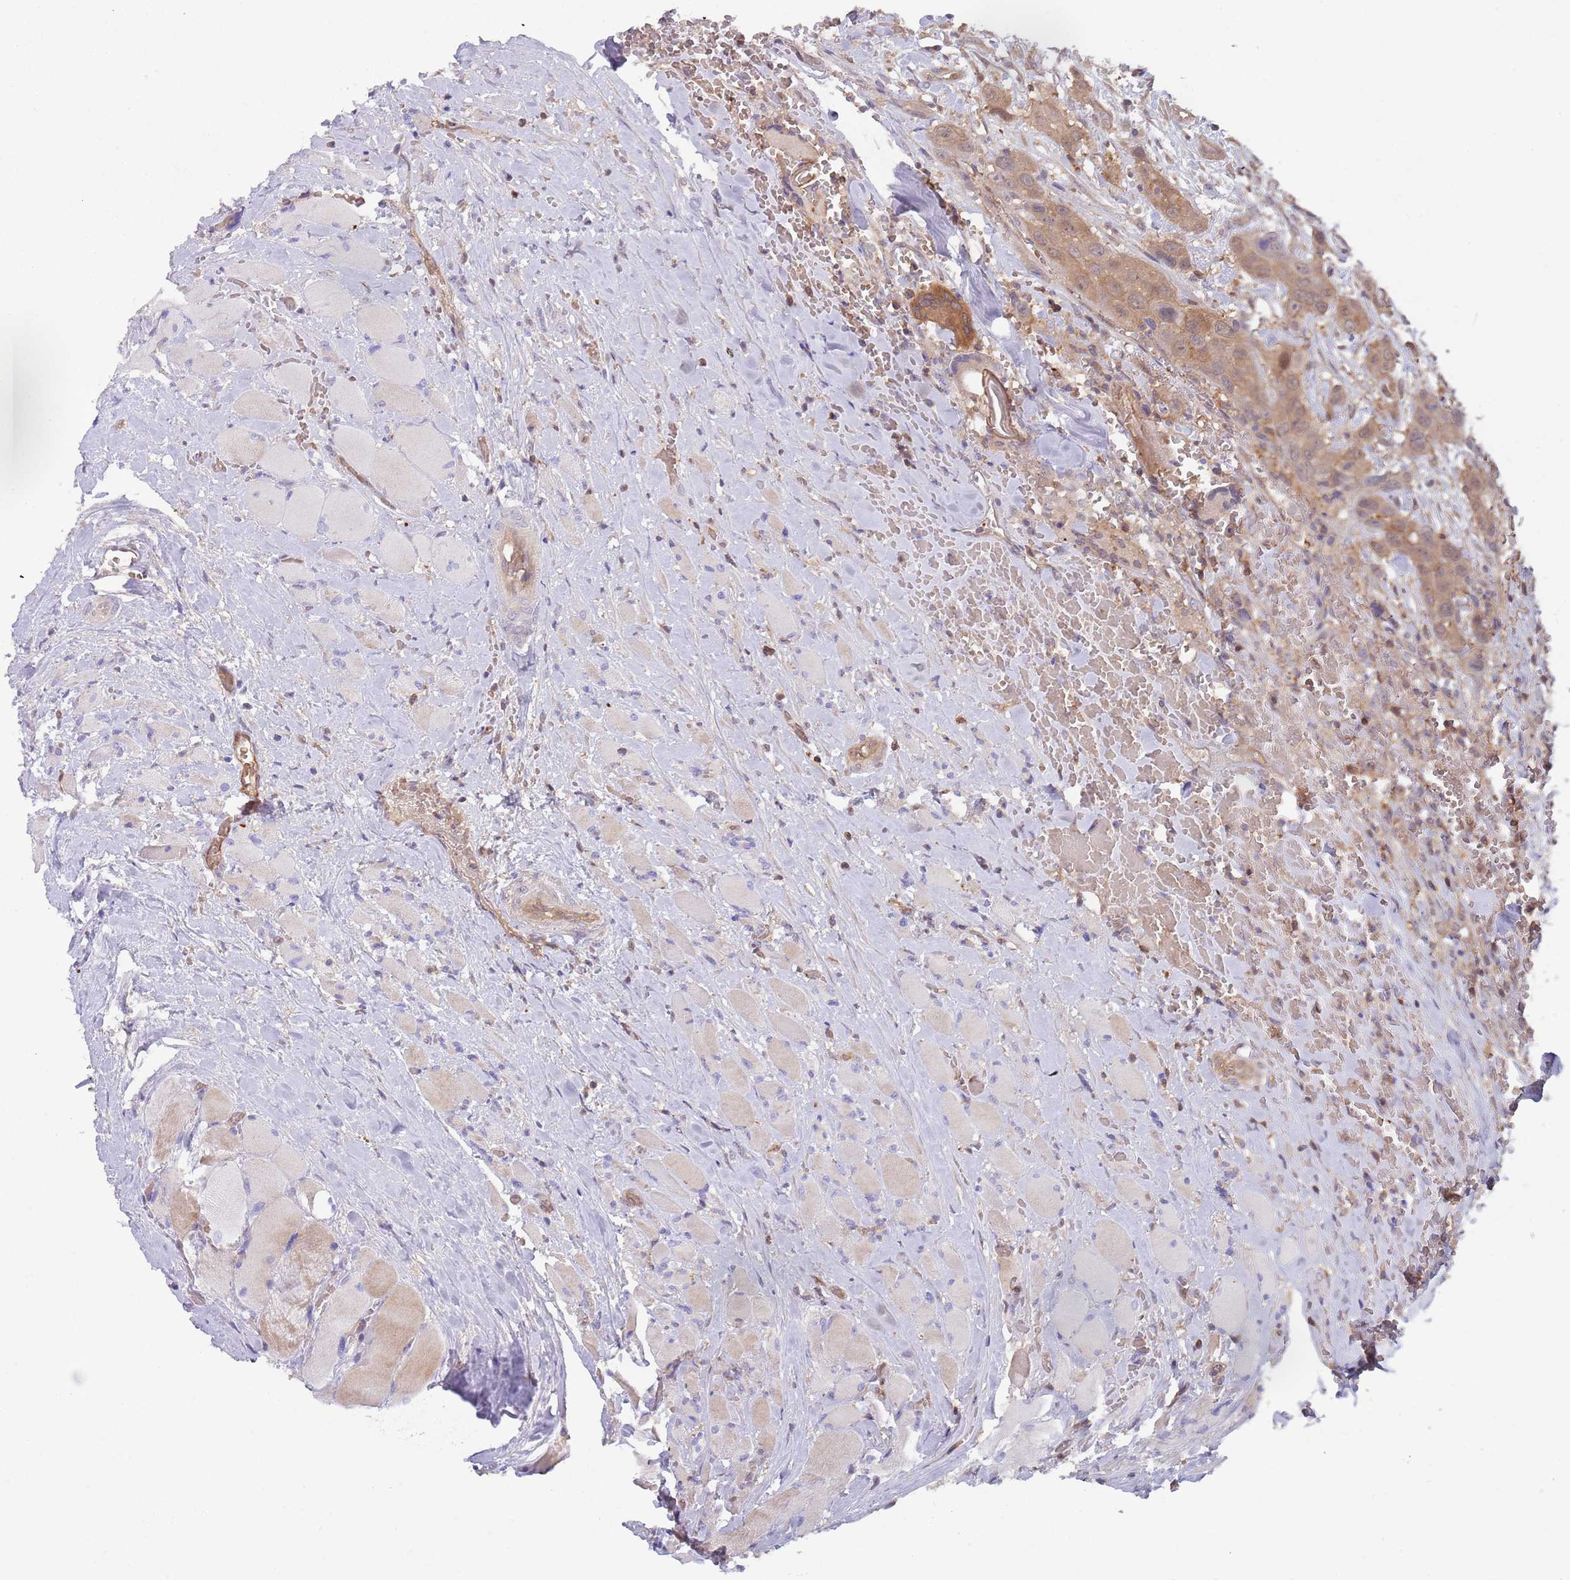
{"staining": {"intensity": "moderate", "quantity": ">75%", "location": "cytoplasmic/membranous"}, "tissue": "head and neck cancer", "cell_type": "Tumor cells", "image_type": "cancer", "snomed": [{"axis": "morphology", "description": "Squamous cell carcinoma, NOS"}, {"axis": "topography", "description": "Head-Neck"}], "caption": "An image showing moderate cytoplasmic/membranous expression in about >75% of tumor cells in head and neck squamous cell carcinoma, as visualized by brown immunohistochemical staining.", "gene": "GSDMD", "patient": {"sex": "male", "age": 81}}